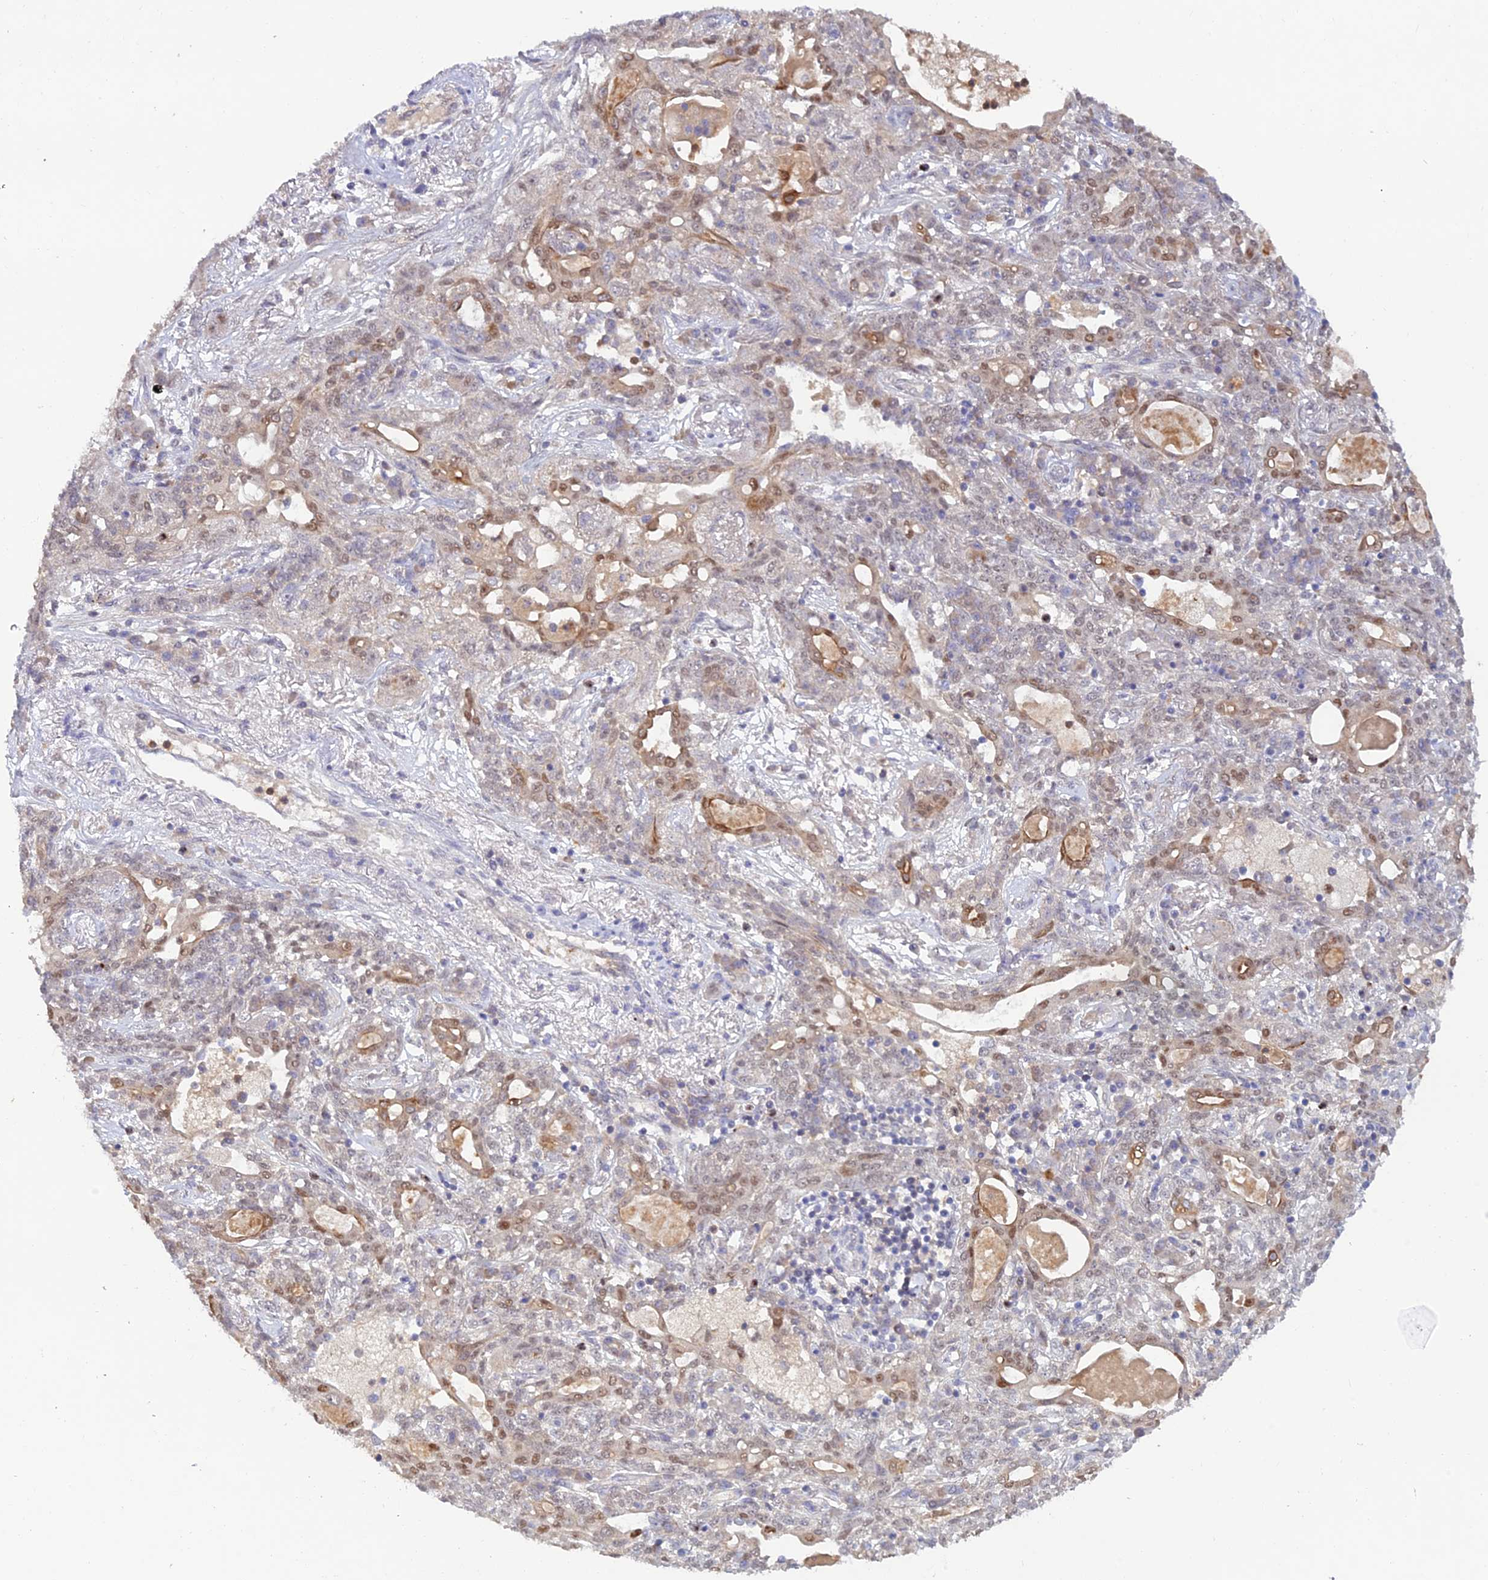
{"staining": {"intensity": "moderate", "quantity": "<25%", "location": "nuclear"}, "tissue": "lung cancer", "cell_type": "Tumor cells", "image_type": "cancer", "snomed": [{"axis": "morphology", "description": "Squamous cell carcinoma, NOS"}, {"axis": "topography", "description": "Lung"}], "caption": "Protein expression analysis of human lung cancer reveals moderate nuclear positivity in approximately <25% of tumor cells. (IHC, brightfield microscopy, high magnification).", "gene": "FASTKD5", "patient": {"sex": "female", "age": 70}}